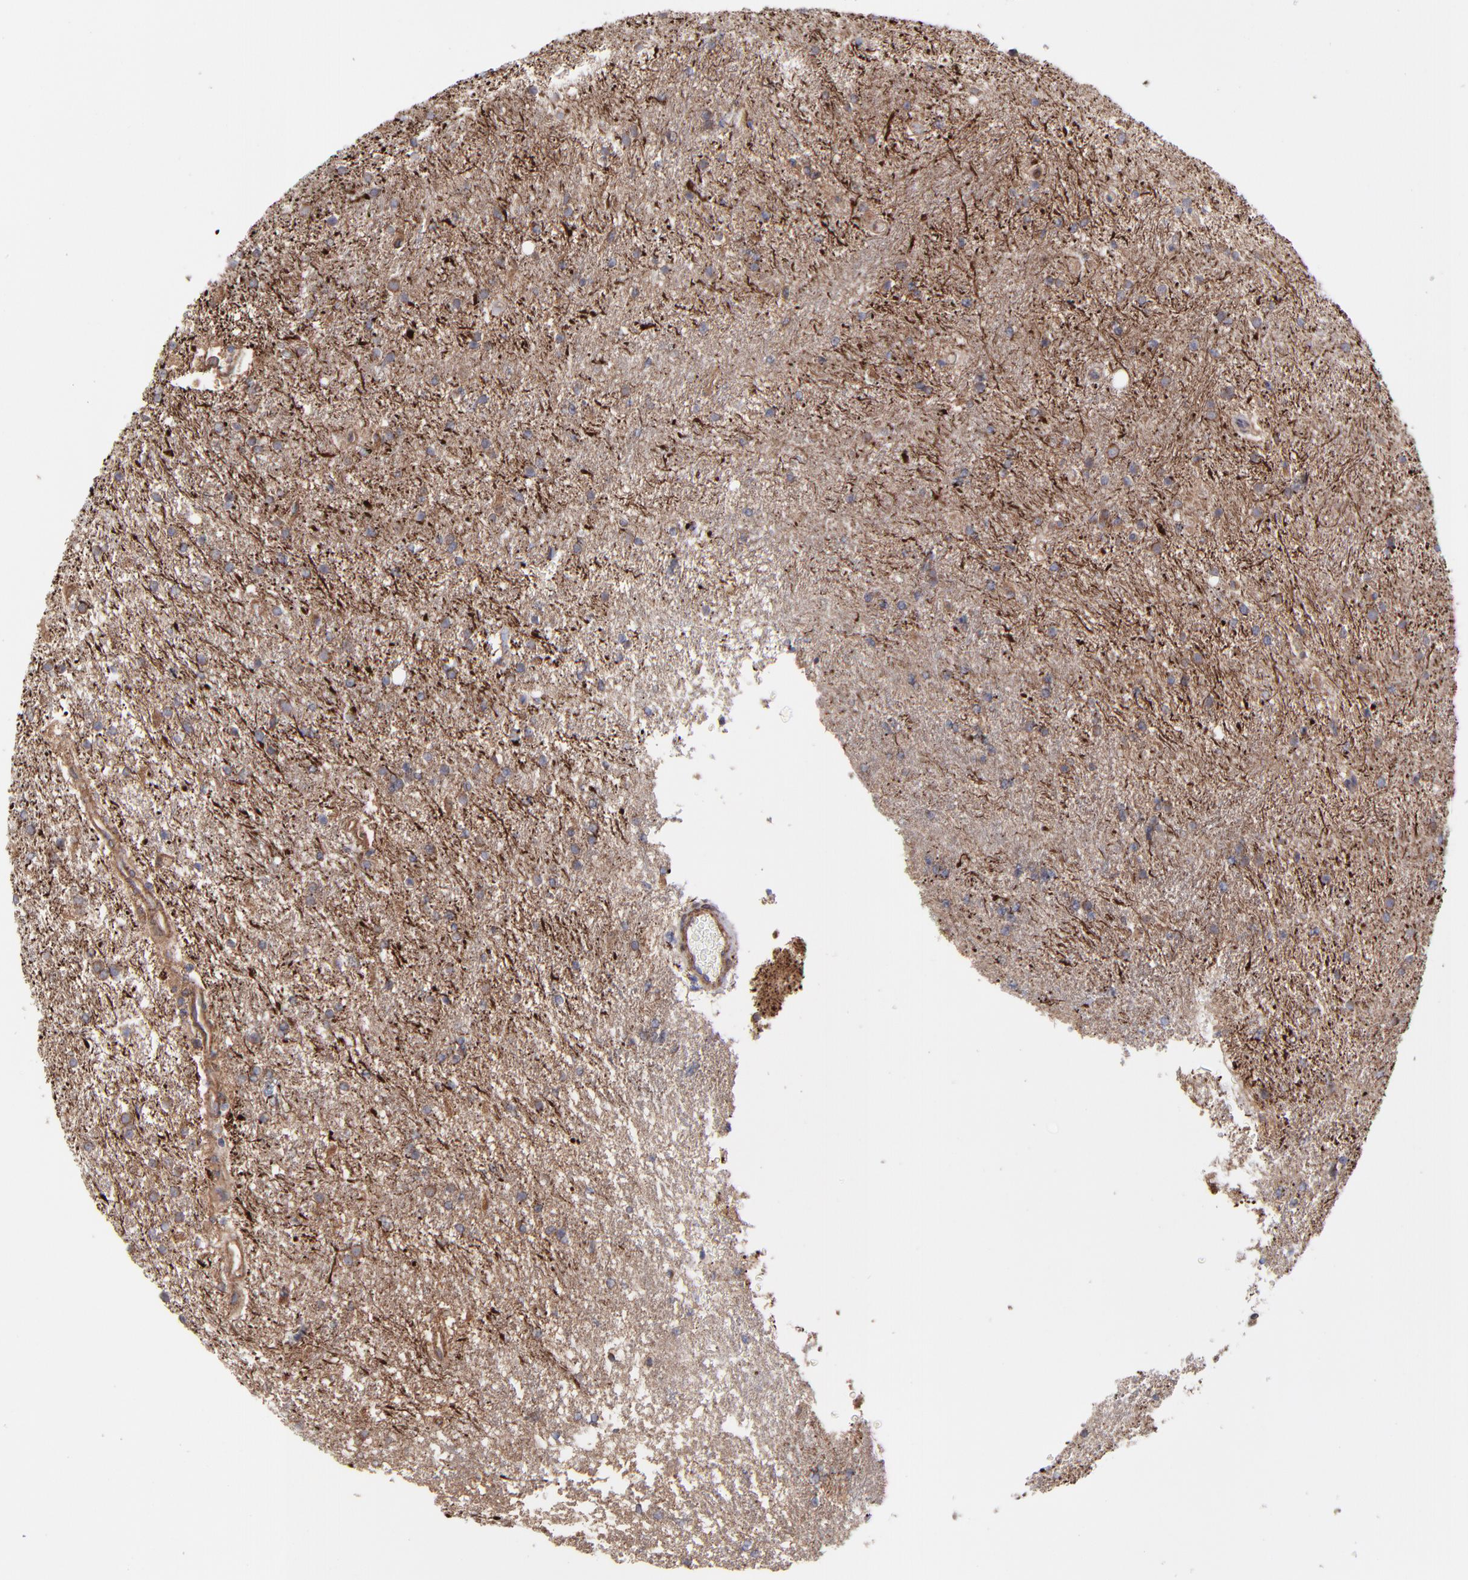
{"staining": {"intensity": "moderate", "quantity": ">75%", "location": "cytoplasmic/membranous"}, "tissue": "glioma", "cell_type": "Tumor cells", "image_type": "cancer", "snomed": [{"axis": "morphology", "description": "Glioma, malignant, High grade"}, {"axis": "topography", "description": "Brain"}], "caption": "Human glioma stained with a protein marker exhibits moderate staining in tumor cells.", "gene": "PFKM", "patient": {"sex": "female", "age": 50}}